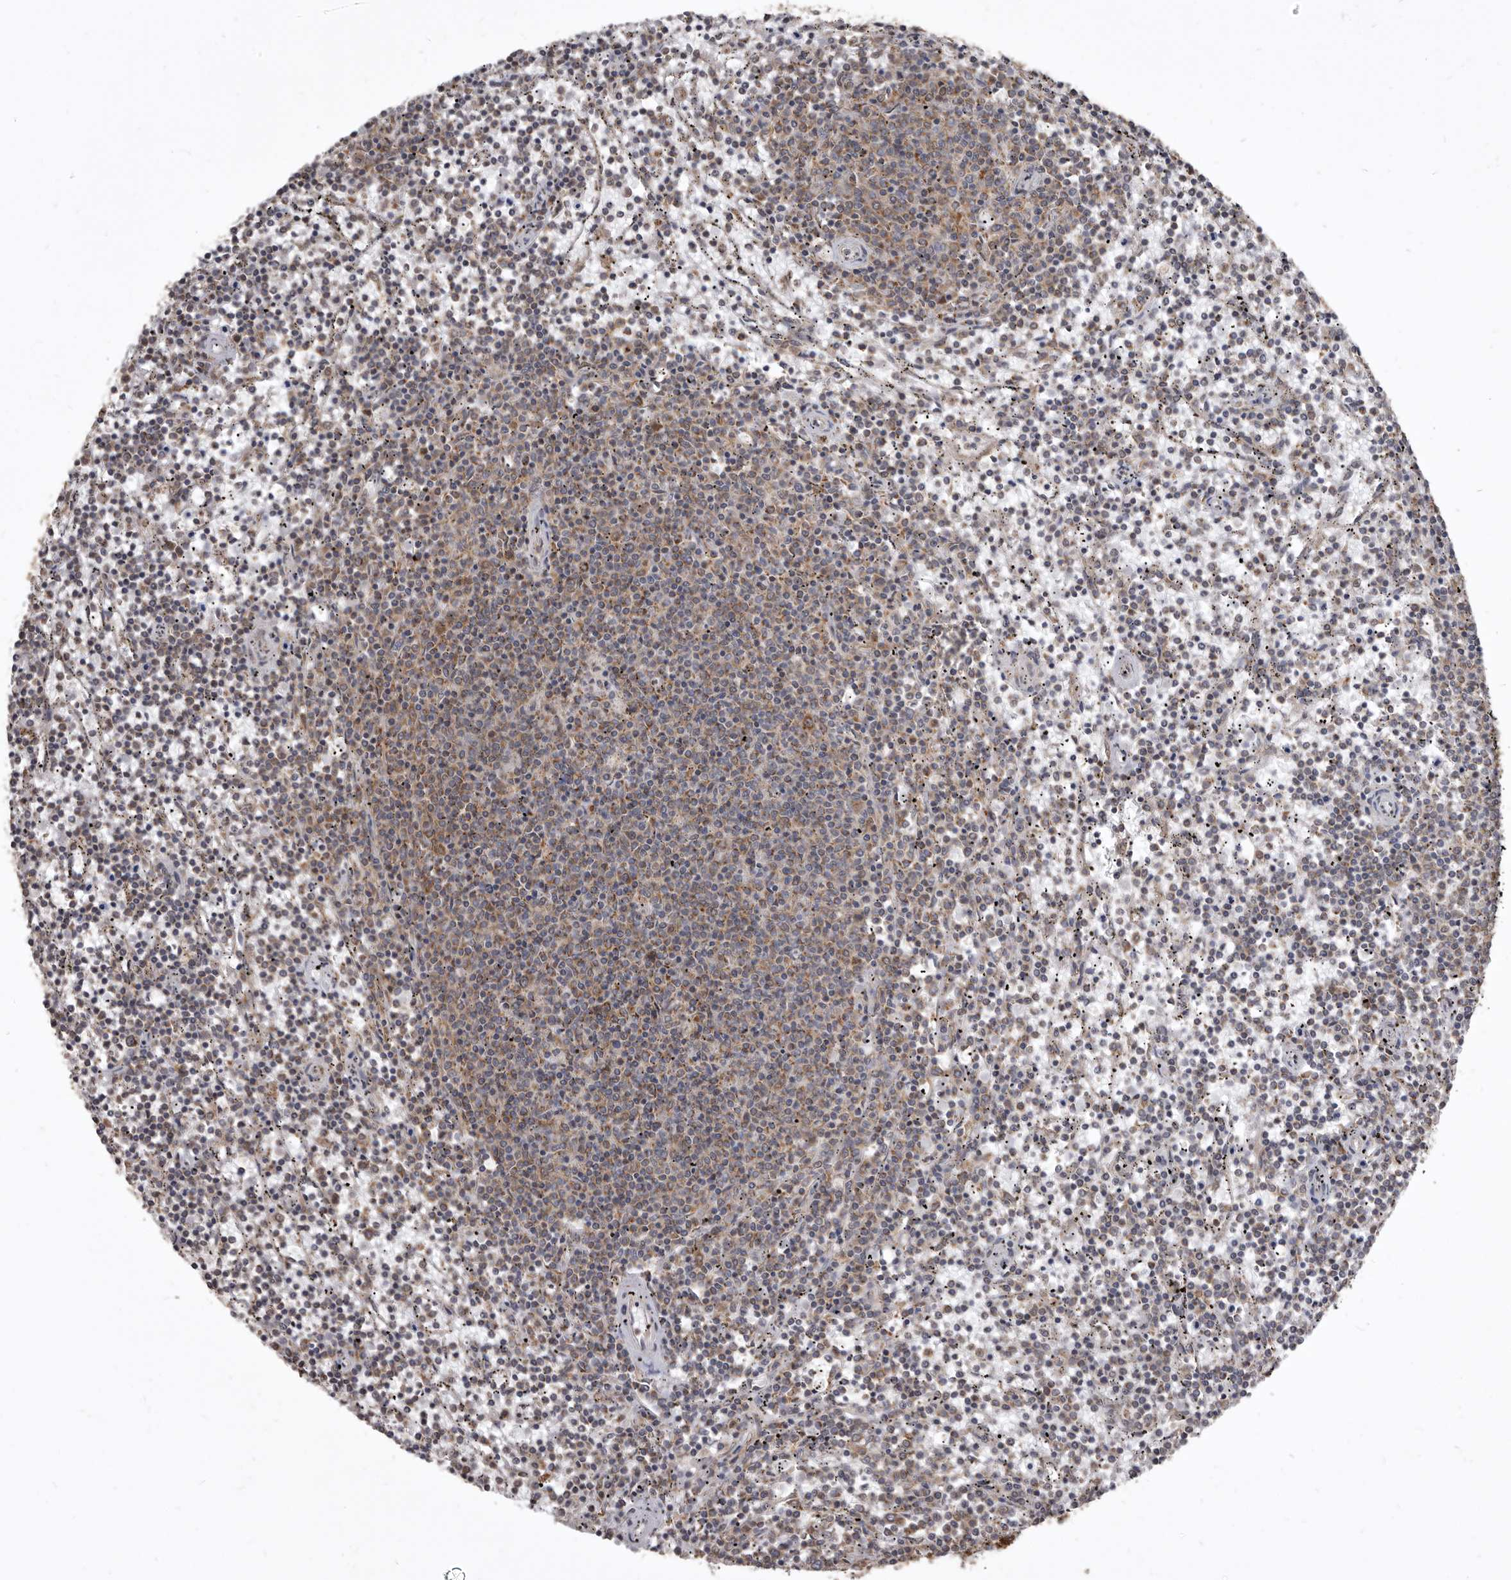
{"staining": {"intensity": "moderate", "quantity": "25%-75%", "location": "cytoplasmic/membranous"}, "tissue": "lymphoma", "cell_type": "Tumor cells", "image_type": "cancer", "snomed": [{"axis": "morphology", "description": "Malignant lymphoma, non-Hodgkin's type, Low grade"}, {"axis": "topography", "description": "Spleen"}], "caption": "Malignant lymphoma, non-Hodgkin's type (low-grade) stained with immunohistochemistry demonstrates moderate cytoplasmic/membranous expression in approximately 25%-75% of tumor cells.", "gene": "CDK5RAP3", "patient": {"sex": "female", "age": 50}}